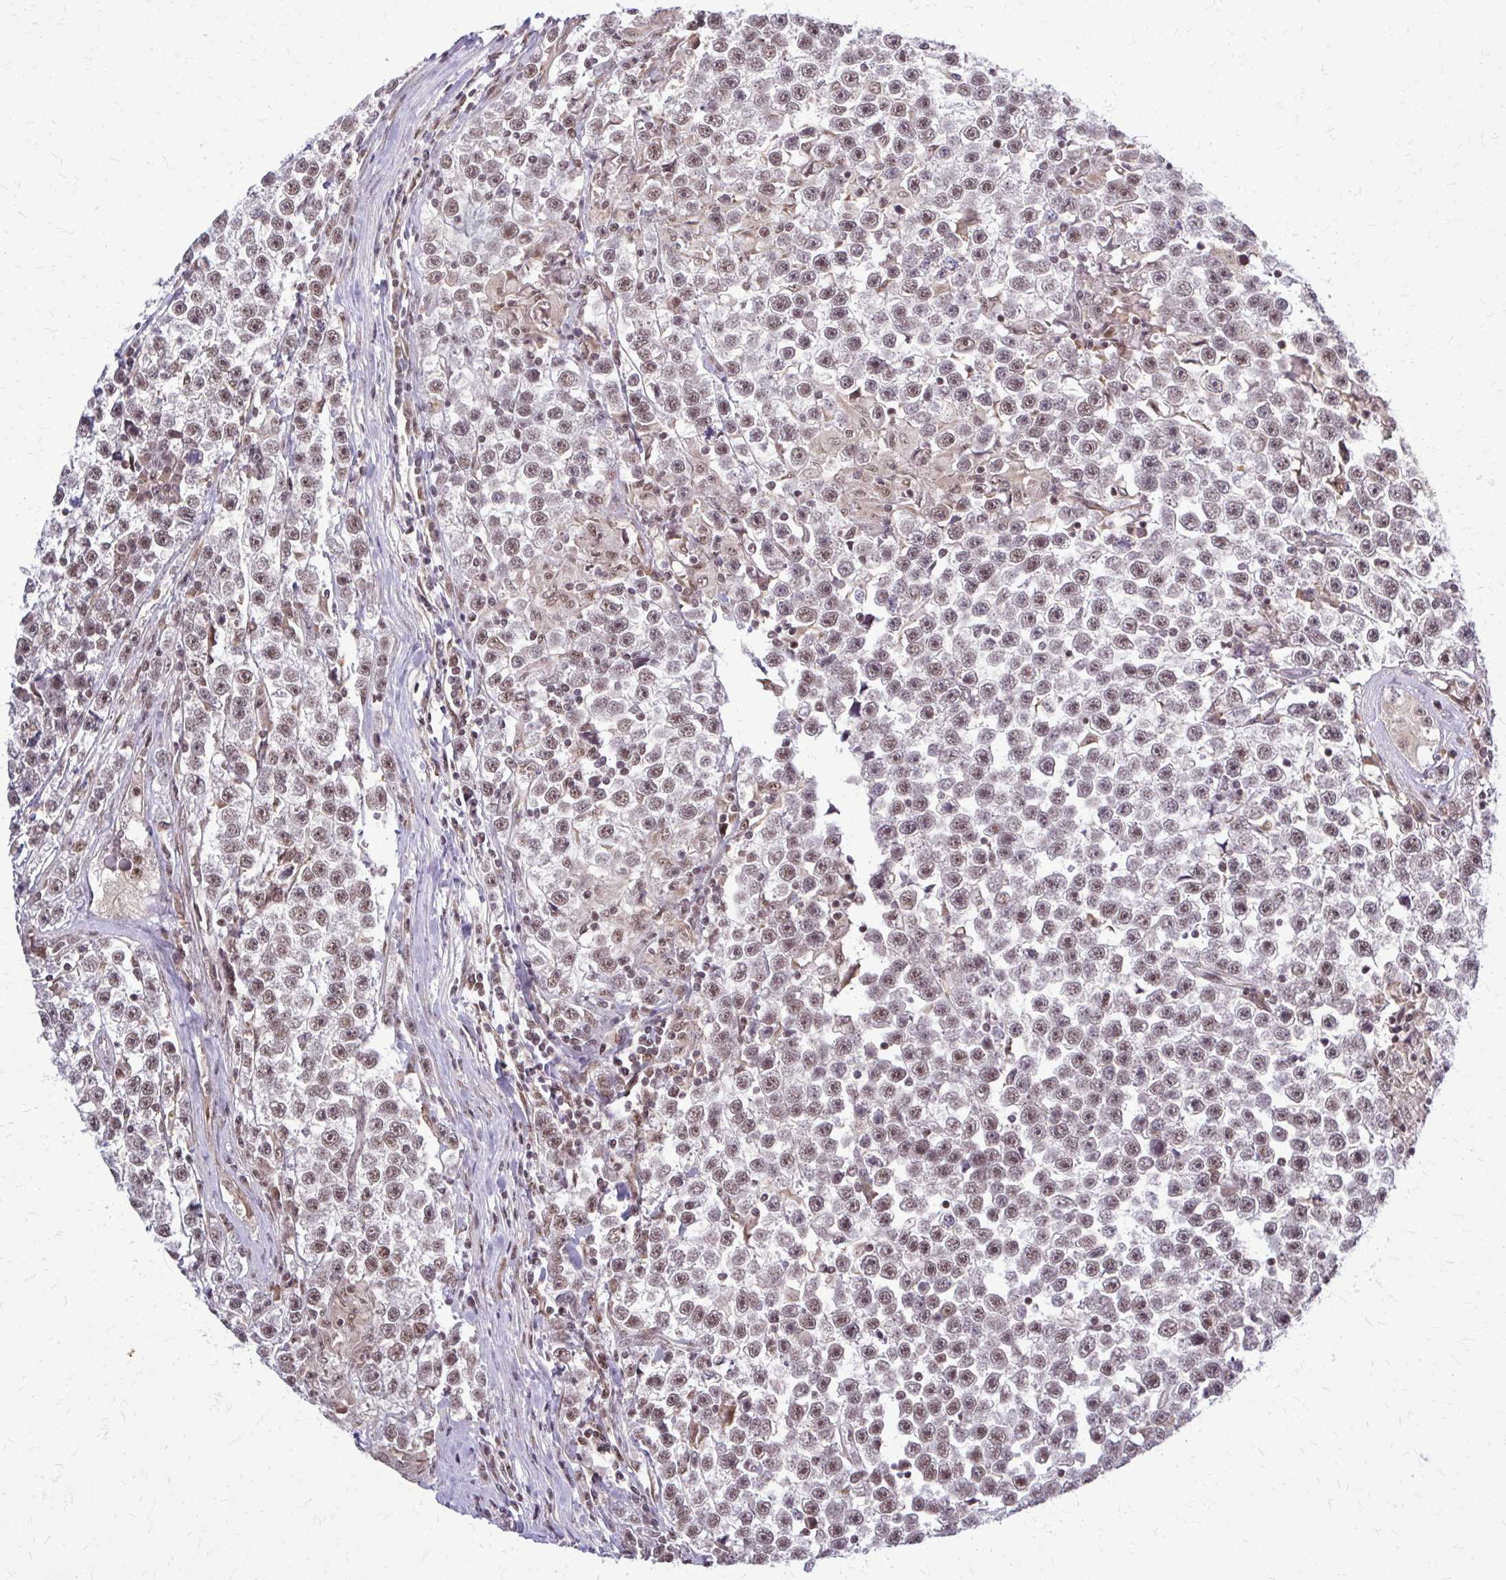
{"staining": {"intensity": "moderate", "quantity": "25%-75%", "location": "nuclear"}, "tissue": "testis cancer", "cell_type": "Tumor cells", "image_type": "cancer", "snomed": [{"axis": "morphology", "description": "Seminoma, NOS"}, {"axis": "topography", "description": "Testis"}], "caption": "Testis cancer was stained to show a protein in brown. There is medium levels of moderate nuclear positivity in about 25%-75% of tumor cells.", "gene": "HDAC3", "patient": {"sex": "male", "age": 31}}